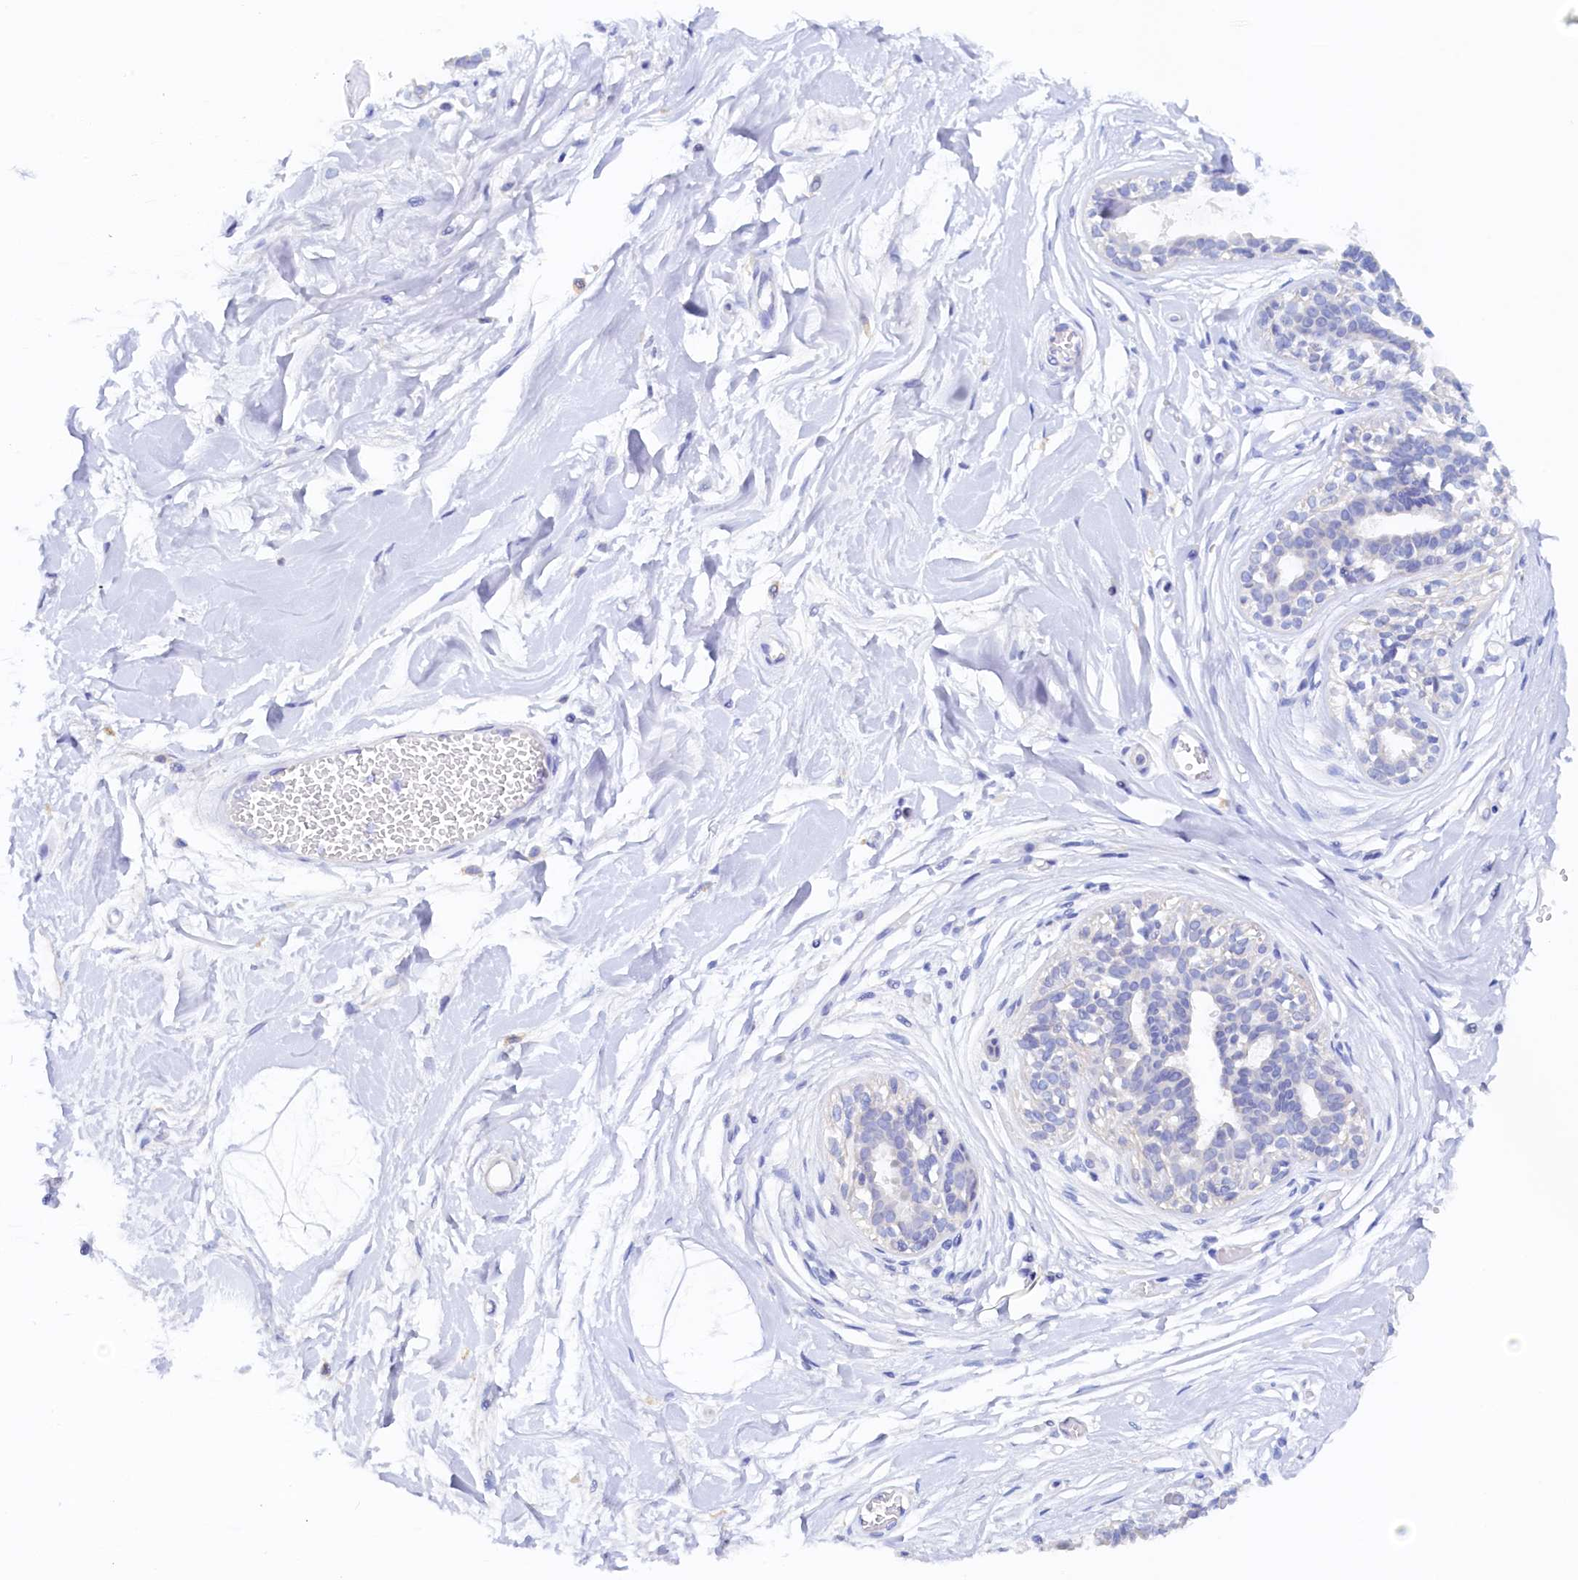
{"staining": {"intensity": "negative", "quantity": "none", "location": "none"}, "tissue": "breast", "cell_type": "Adipocytes", "image_type": "normal", "snomed": [{"axis": "morphology", "description": "Normal tissue, NOS"}, {"axis": "topography", "description": "Breast"}], "caption": "The micrograph displays no staining of adipocytes in normal breast. The staining was performed using DAB to visualize the protein expression in brown, while the nuclei were stained in blue with hematoxylin (Magnification: 20x).", "gene": "DTD1", "patient": {"sex": "female", "age": 45}}